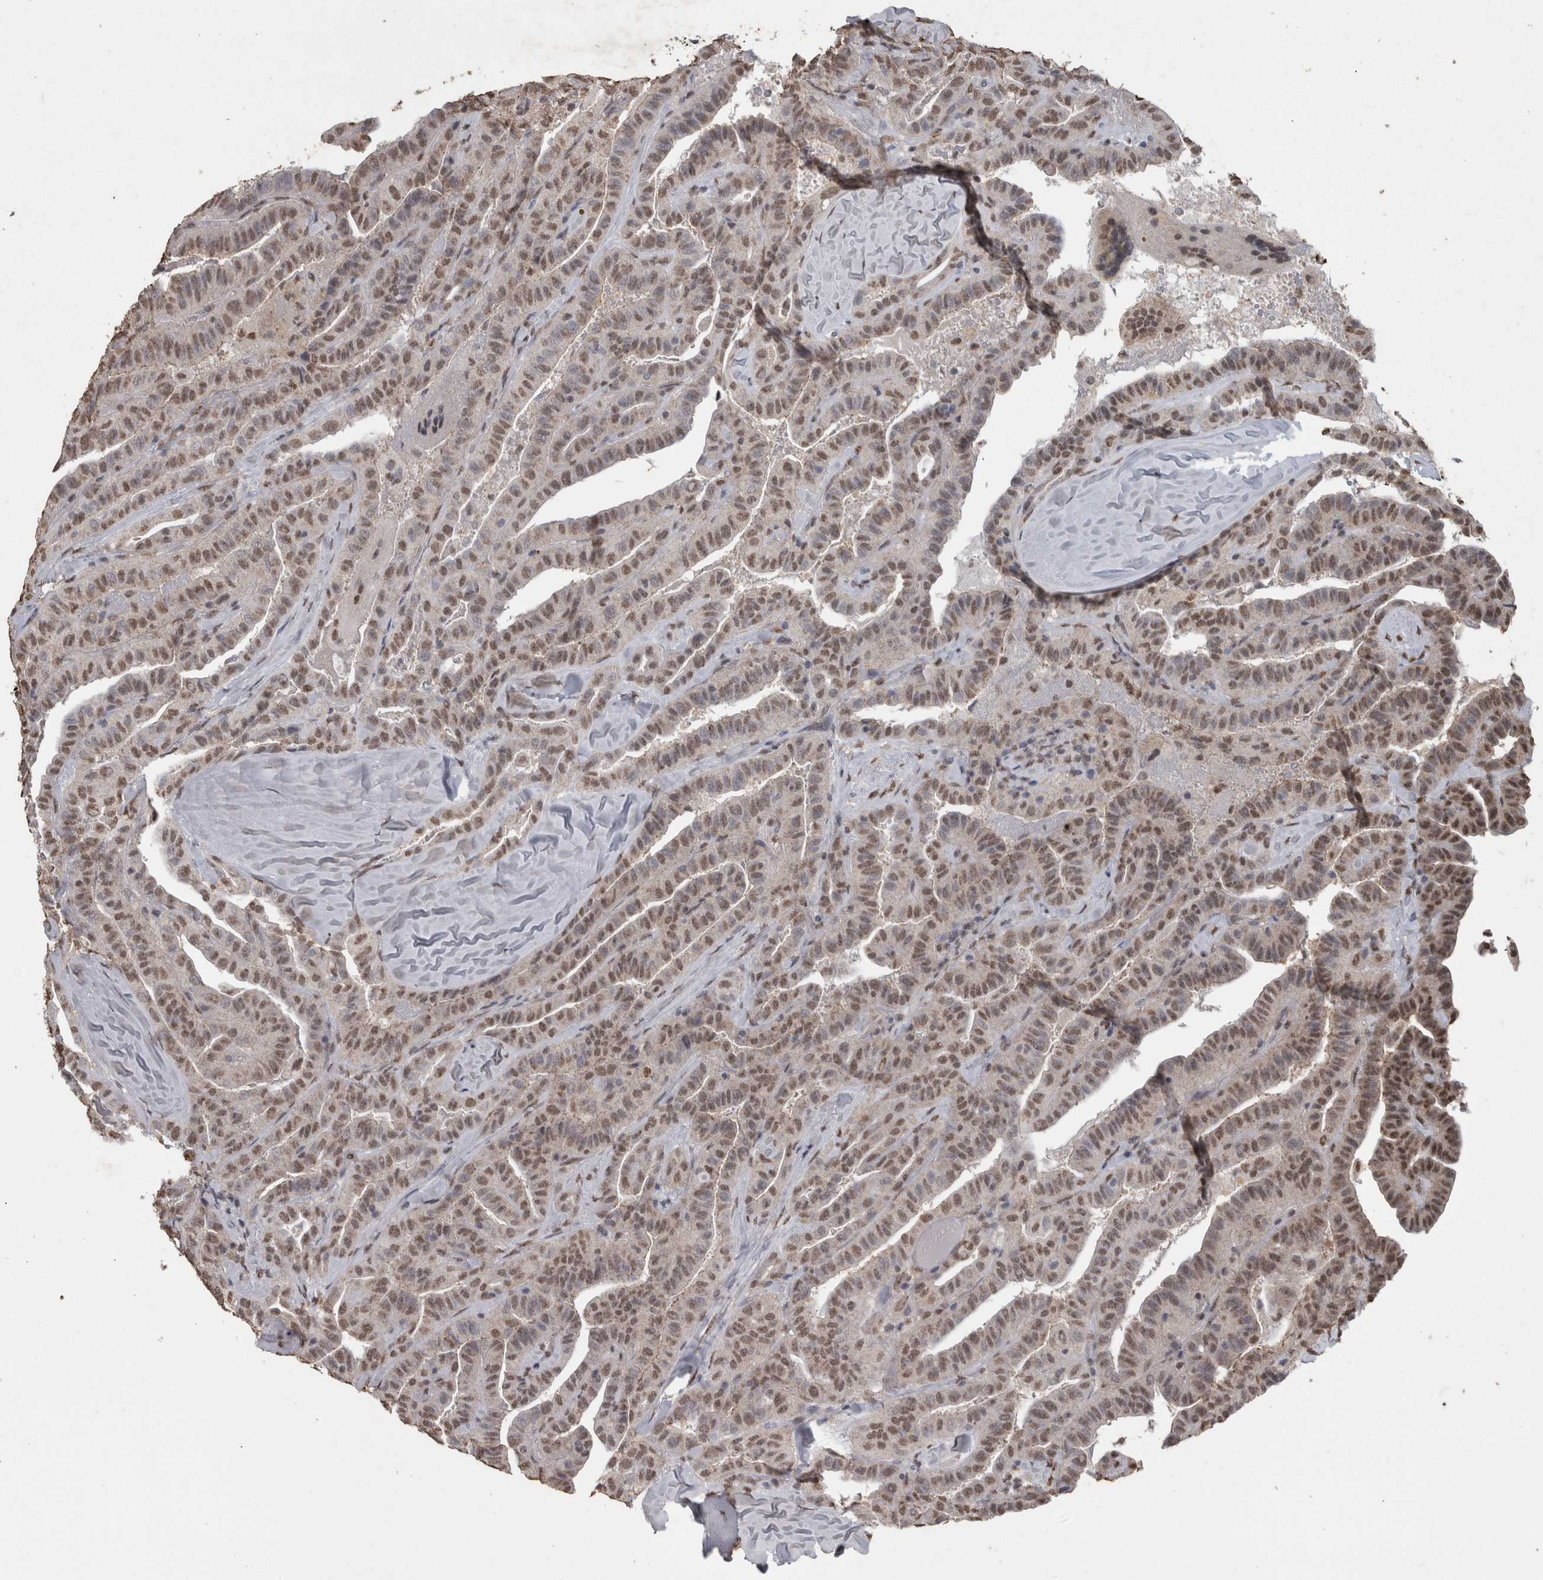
{"staining": {"intensity": "weak", "quantity": ">75%", "location": "nuclear"}, "tissue": "thyroid cancer", "cell_type": "Tumor cells", "image_type": "cancer", "snomed": [{"axis": "morphology", "description": "Papillary adenocarcinoma, NOS"}, {"axis": "topography", "description": "Thyroid gland"}], "caption": "Thyroid papillary adenocarcinoma stained with a protein marker demonstrates weak staining in tumor cells.", "gene": "SMAD7", "patient": {"sex": "male", "age": 77}}